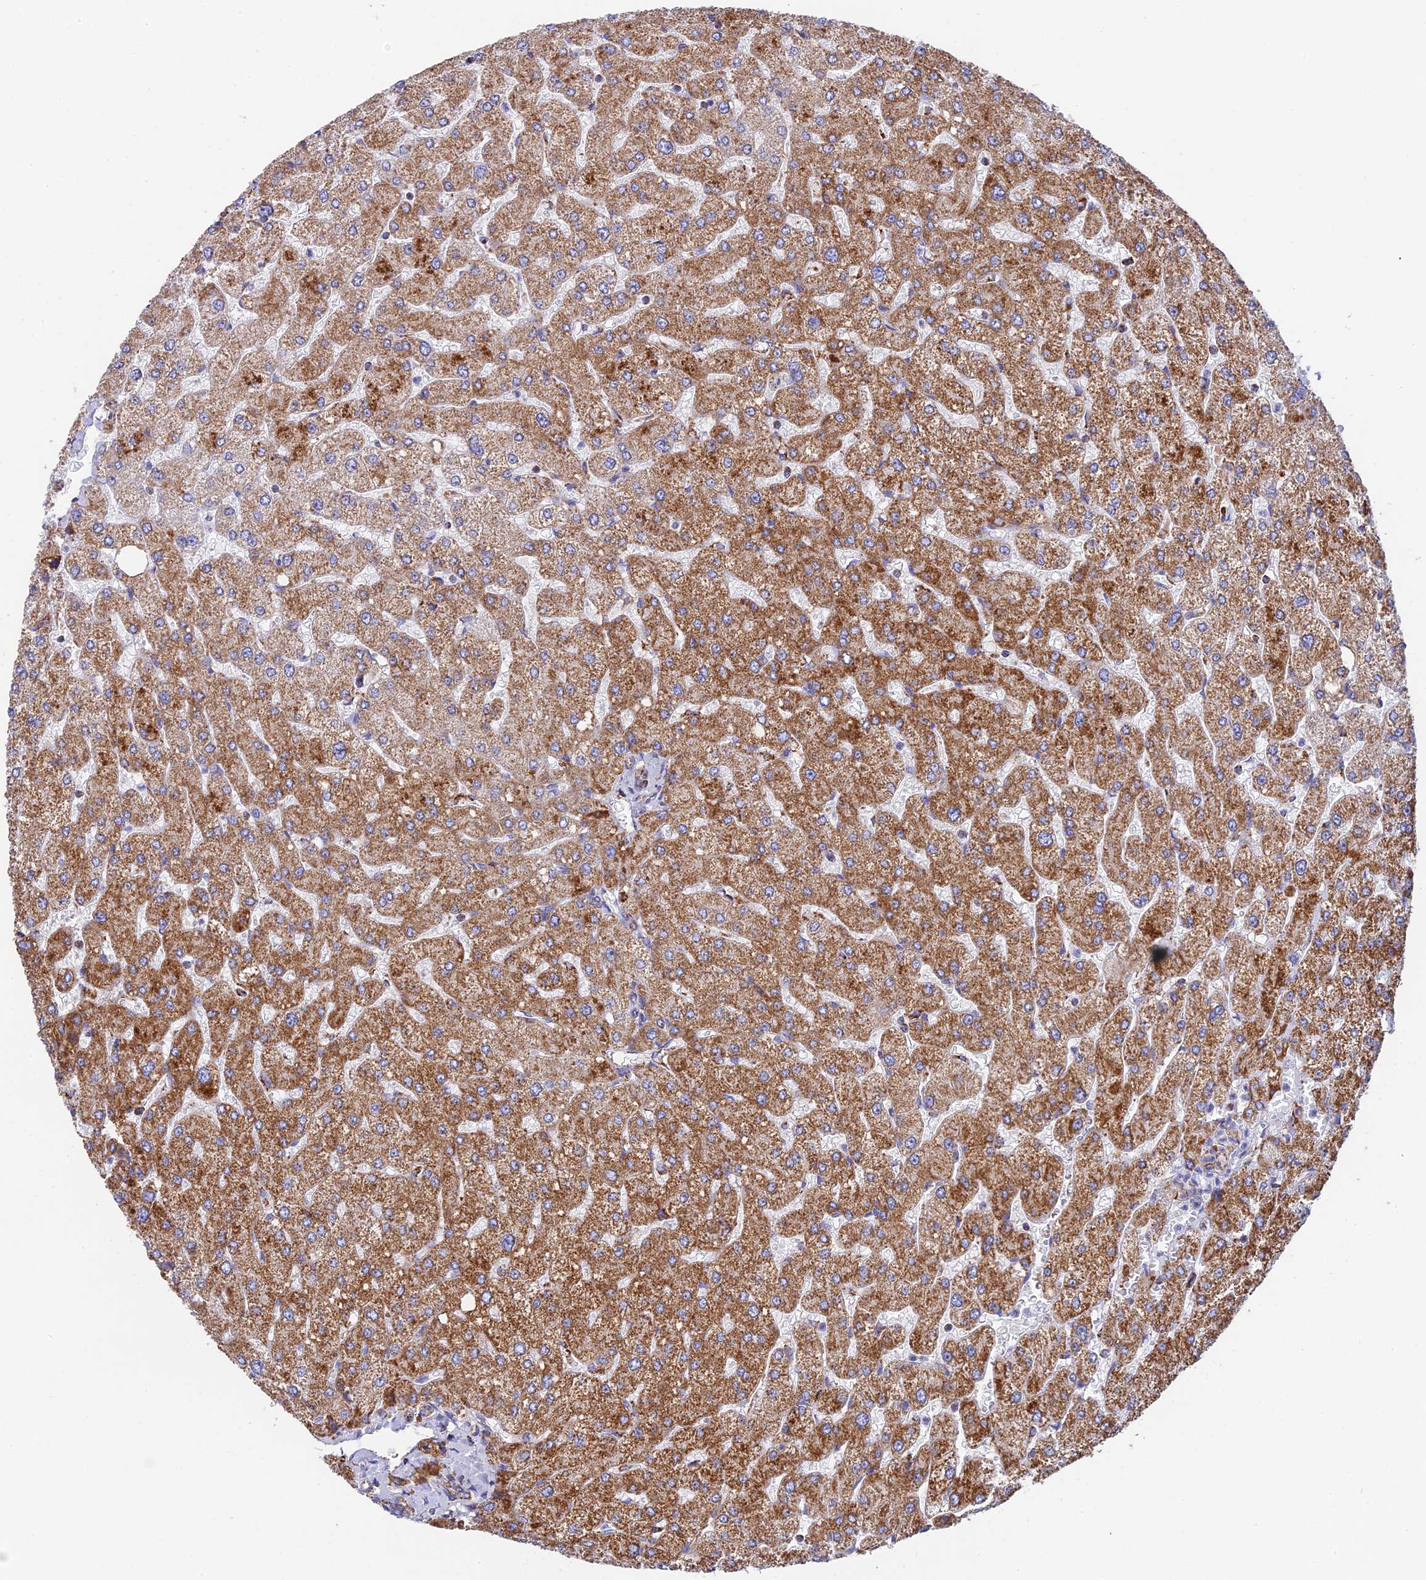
{"staining": {"intensity": "weak", "quantity": ">75%", "location": "cytoplasmic/membranous"}, "tissue": "liver", "cell_type": "Cholangiocytes", "image_type": "normal", "snomed": [{"axis": "morphology", "description": "Normal tissue, NOS"}, {"axis": "topography", "description": "Liver"}], "caption": "Liver stained for a protein shows weak cytoplasmic/membranous positivity in cholangiocytes.", "gene": "NDUFA5", "patient": {"sex": "male", "age": 55}}